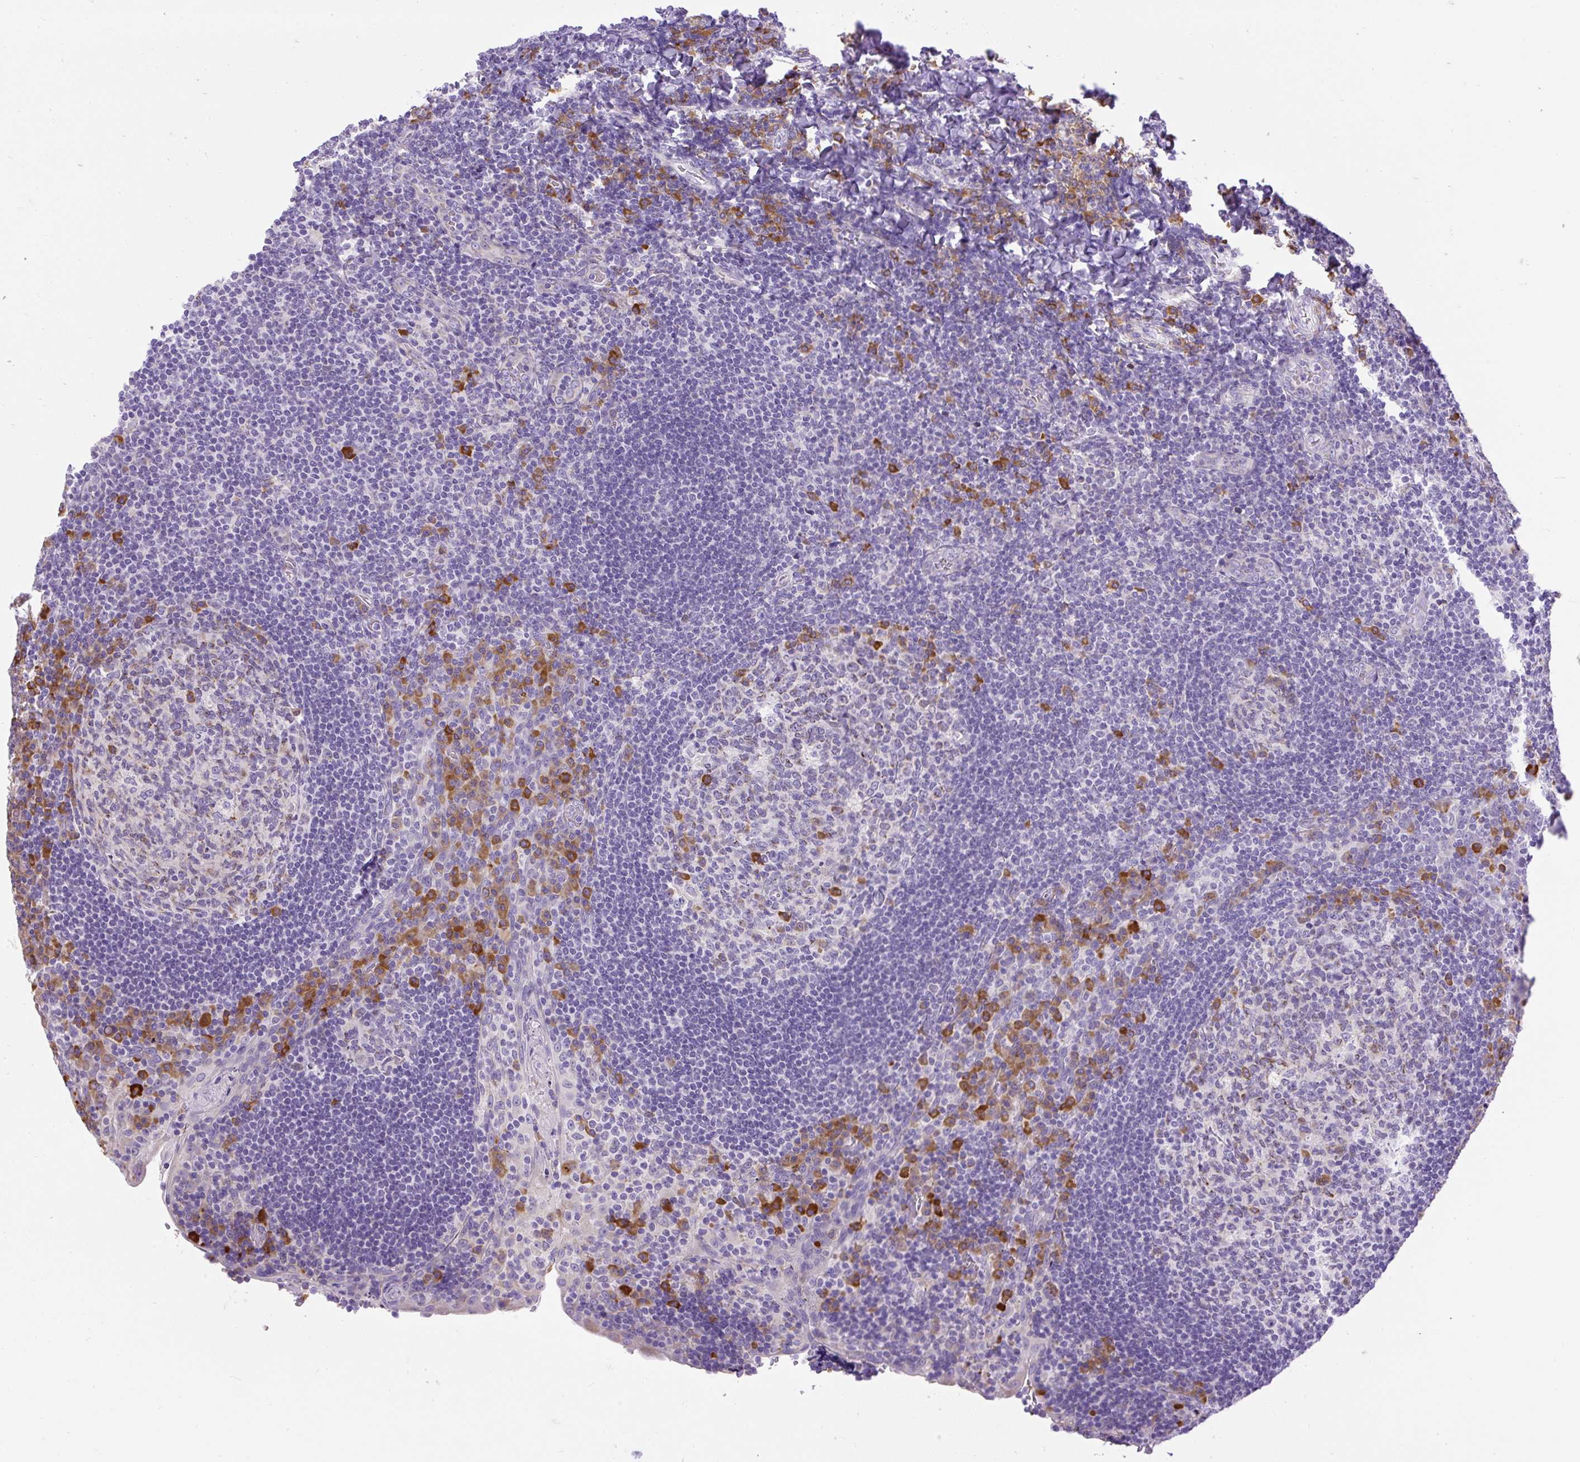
{"staining": {"intensity": "moderate", "quantity": "<25%", "location": "cytoplasmic/membranous"}, "tissue": "tonsil", "cell_type": "Germinal center cells", "image_type": "normal", "snomed": [{"axis": "morphology", "description": "Normal tissue, NOS"}, {"axis": "topography", "description": "Tonsil"}], "caption": "Benign tonsil shows moderate cytoplasmic/membranous staining in approximately <25% of germinal center cells, visualized by immunohistochemistry.", "gene": "SYBU", "patient": {"sex": "male", "age": 17}}